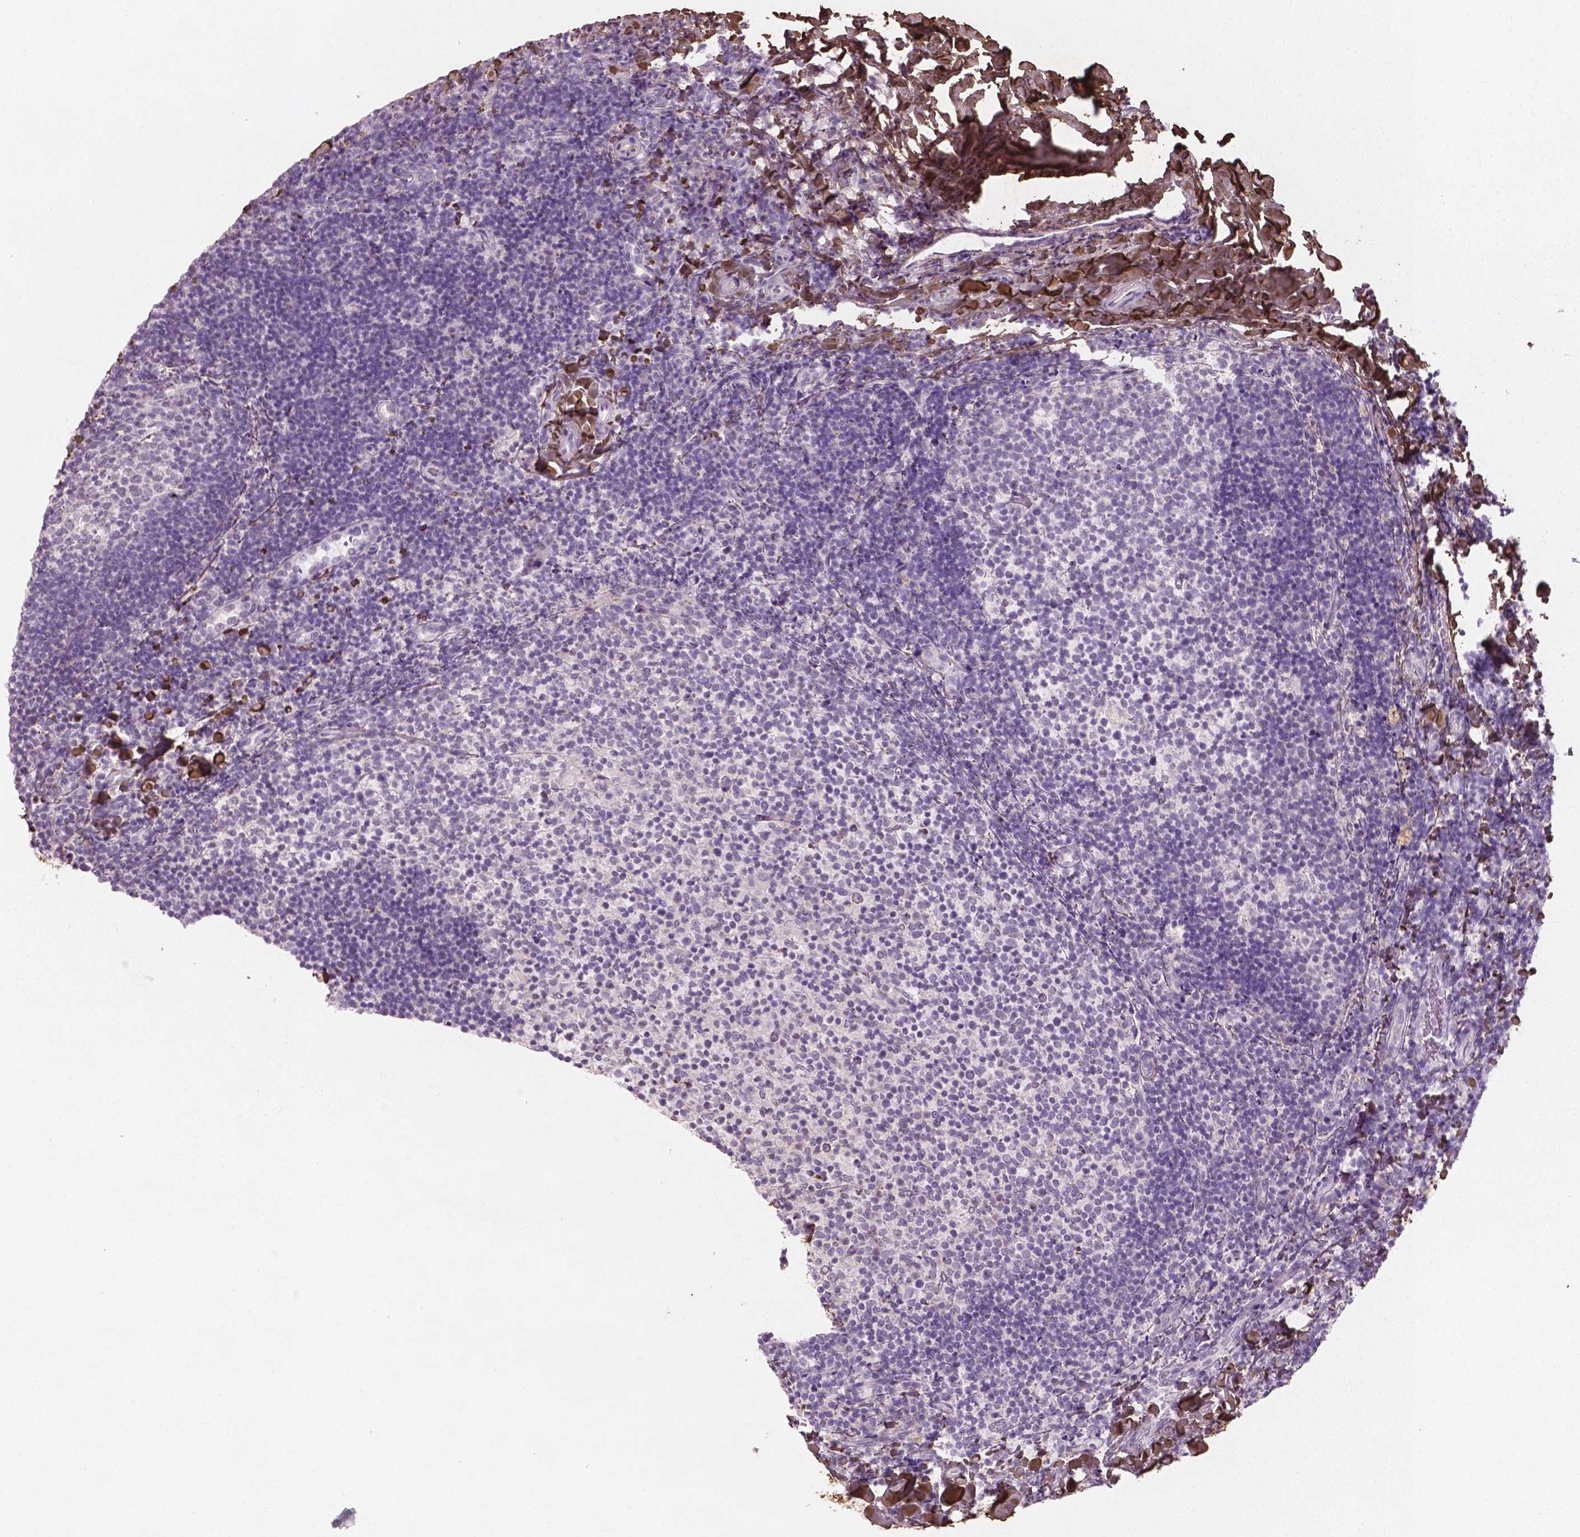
{"staining": {"intensity": "negative", "quantity": "none", "location": "none"}, "tissue": "tonsil", "cell_type": "Germinal center cells", "image_type": "normal", "snomed": [{"axis": "morphology", "description": "Normal tissue, NOS"}, {"axis": "topography", "description": "Tonsil"}], "caption": "Histopathology image shows no significant protein positivity in germinal center cells of benign tonsil. (DAB immunohistochemistry visualized using brightfield microscopy, high magnification).", "gene": "DLG2", "patient": {"sex": "female", "age": 10}}